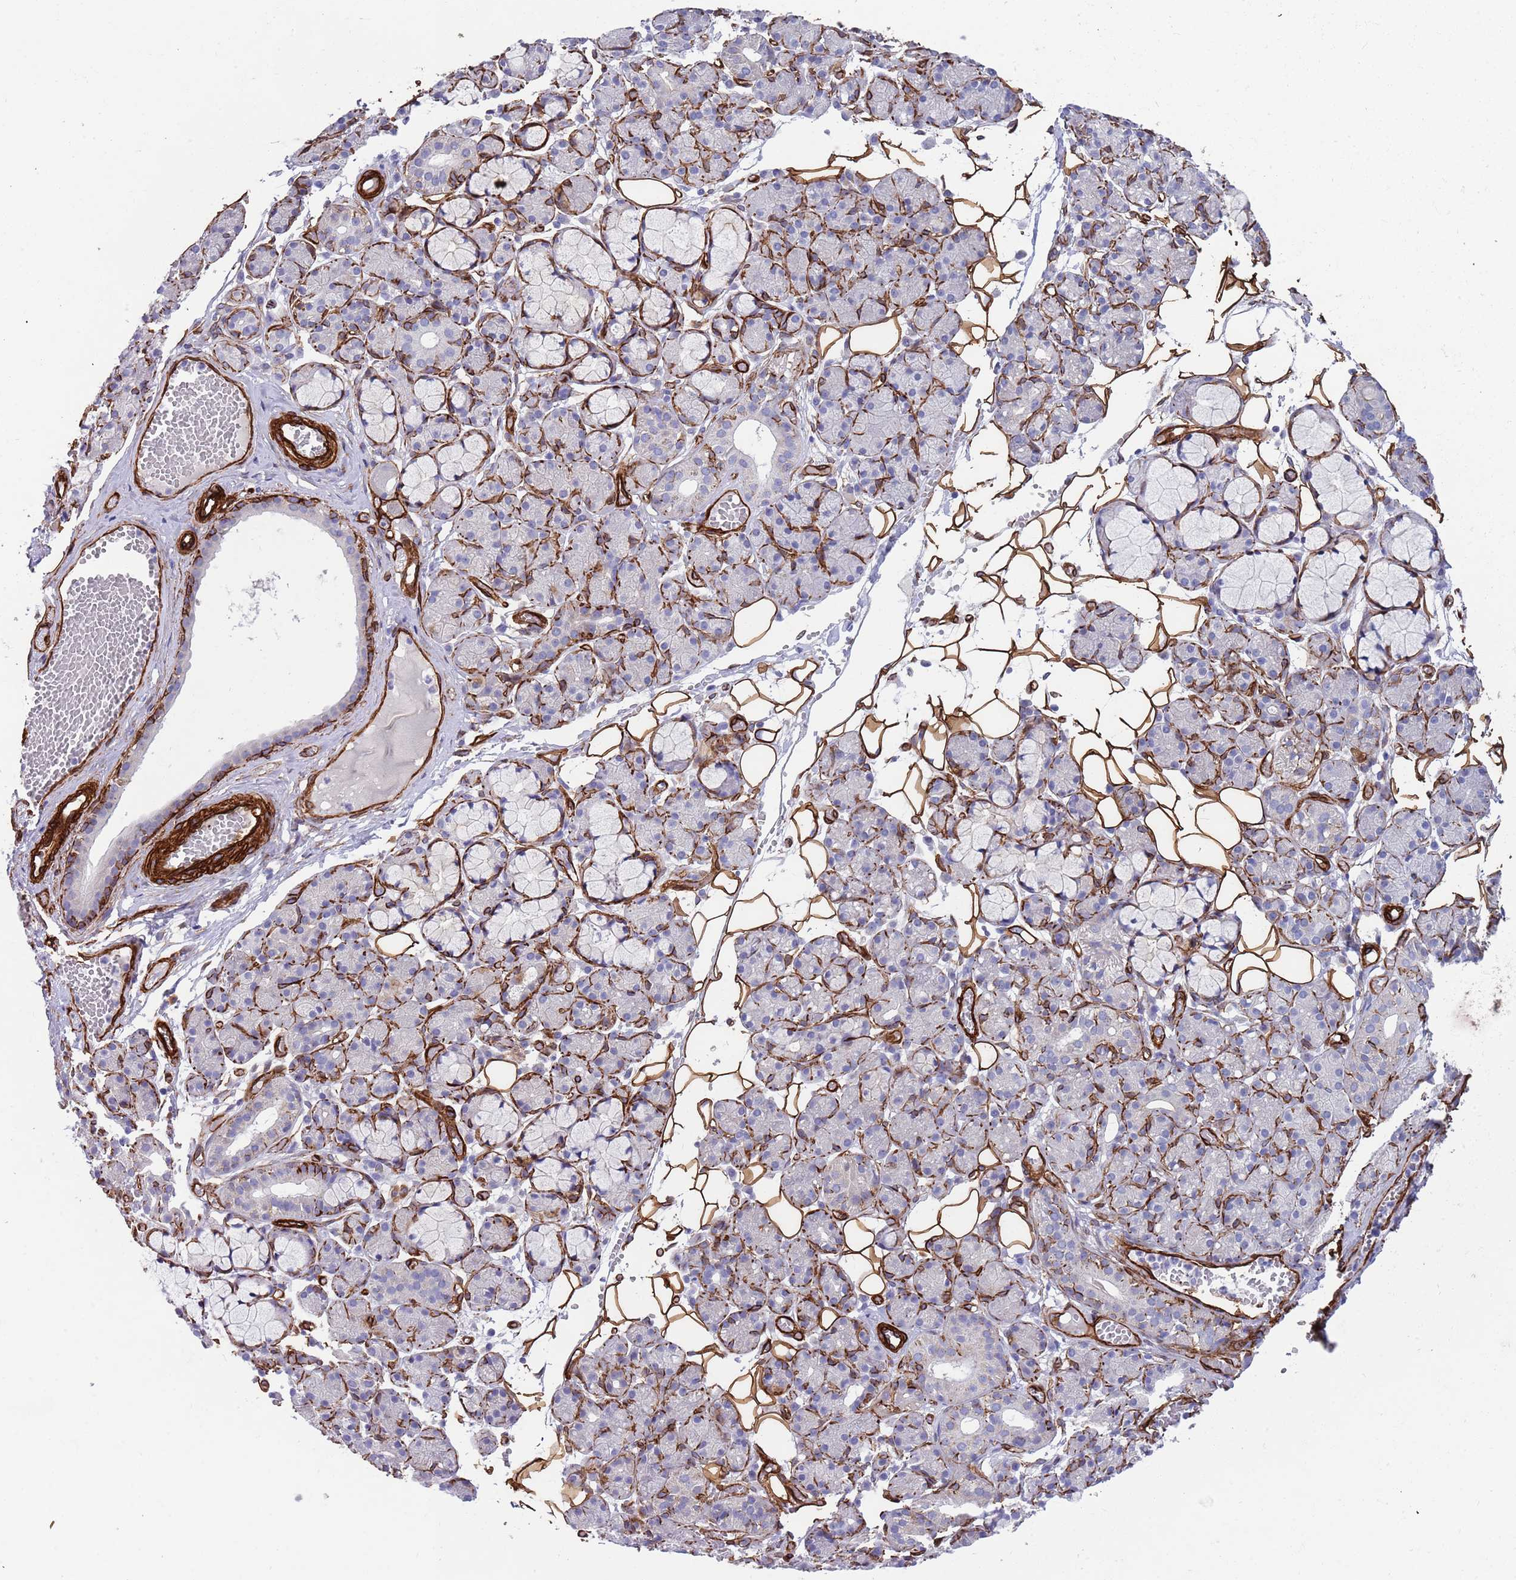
{"staining": {"intensity": "negative", "quantity": "none", "location": "none"}, "tissue": "salivary gland", "cell_type": "Glandular cells", "image_type": "normal", "snomed": [{"axis": "morphology", "description": "Normal tissue, NOS"}, {"axis": "topography", "description": "Salivary gland"}], "caption": "Micrograph shows no protein staining in glandular cells of unremarkable salivary gland.", "gene": "CAV2", "patient": {"sex": "male", "age": 63}}